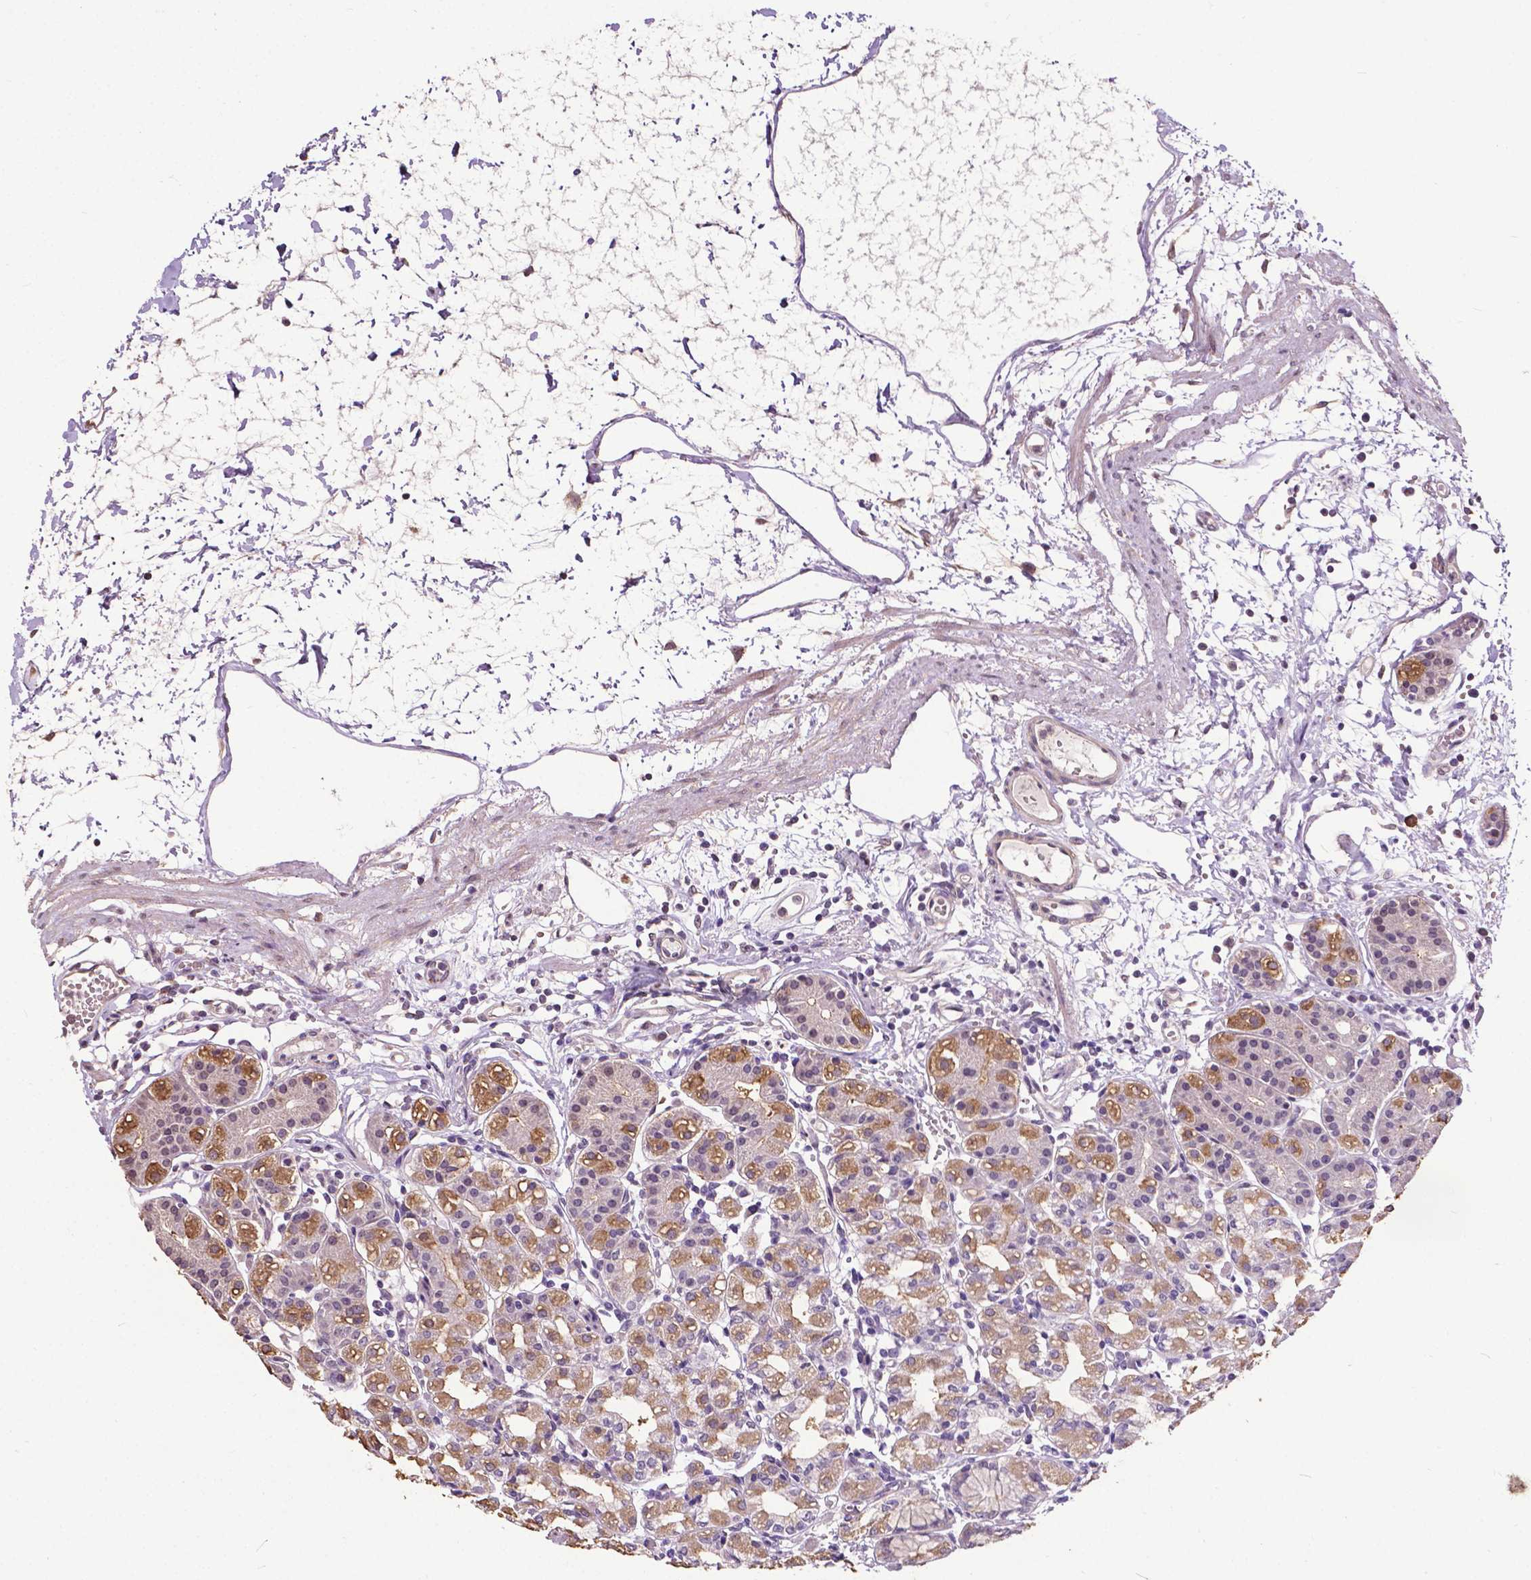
{"staining": {"intensity": "moderate", "quantity": "25%-75%", "location": "cytoplasmic/membranous"}, "tissue": "stomach", "cell_type": "Glandular cells", "image_type": "normal", "snomed": [{"axis": "morphology", "description": "Normal tissue, NOS"}, {"axis": "topography", "description": "Skeletal muscle"}, {"axis": "topography", "description": "Stomach"}], "caption": "Normal stomach demonstrates moderate cytoplasmic/membranous expression in approximately 25%-75% of glandular cells, visualized by immunohistochemistry. Ihc stains the protein in brown and the nuclei are stained blue.", "gene": "GLRA2", "patient": {"sex": "female", "age": 57}}